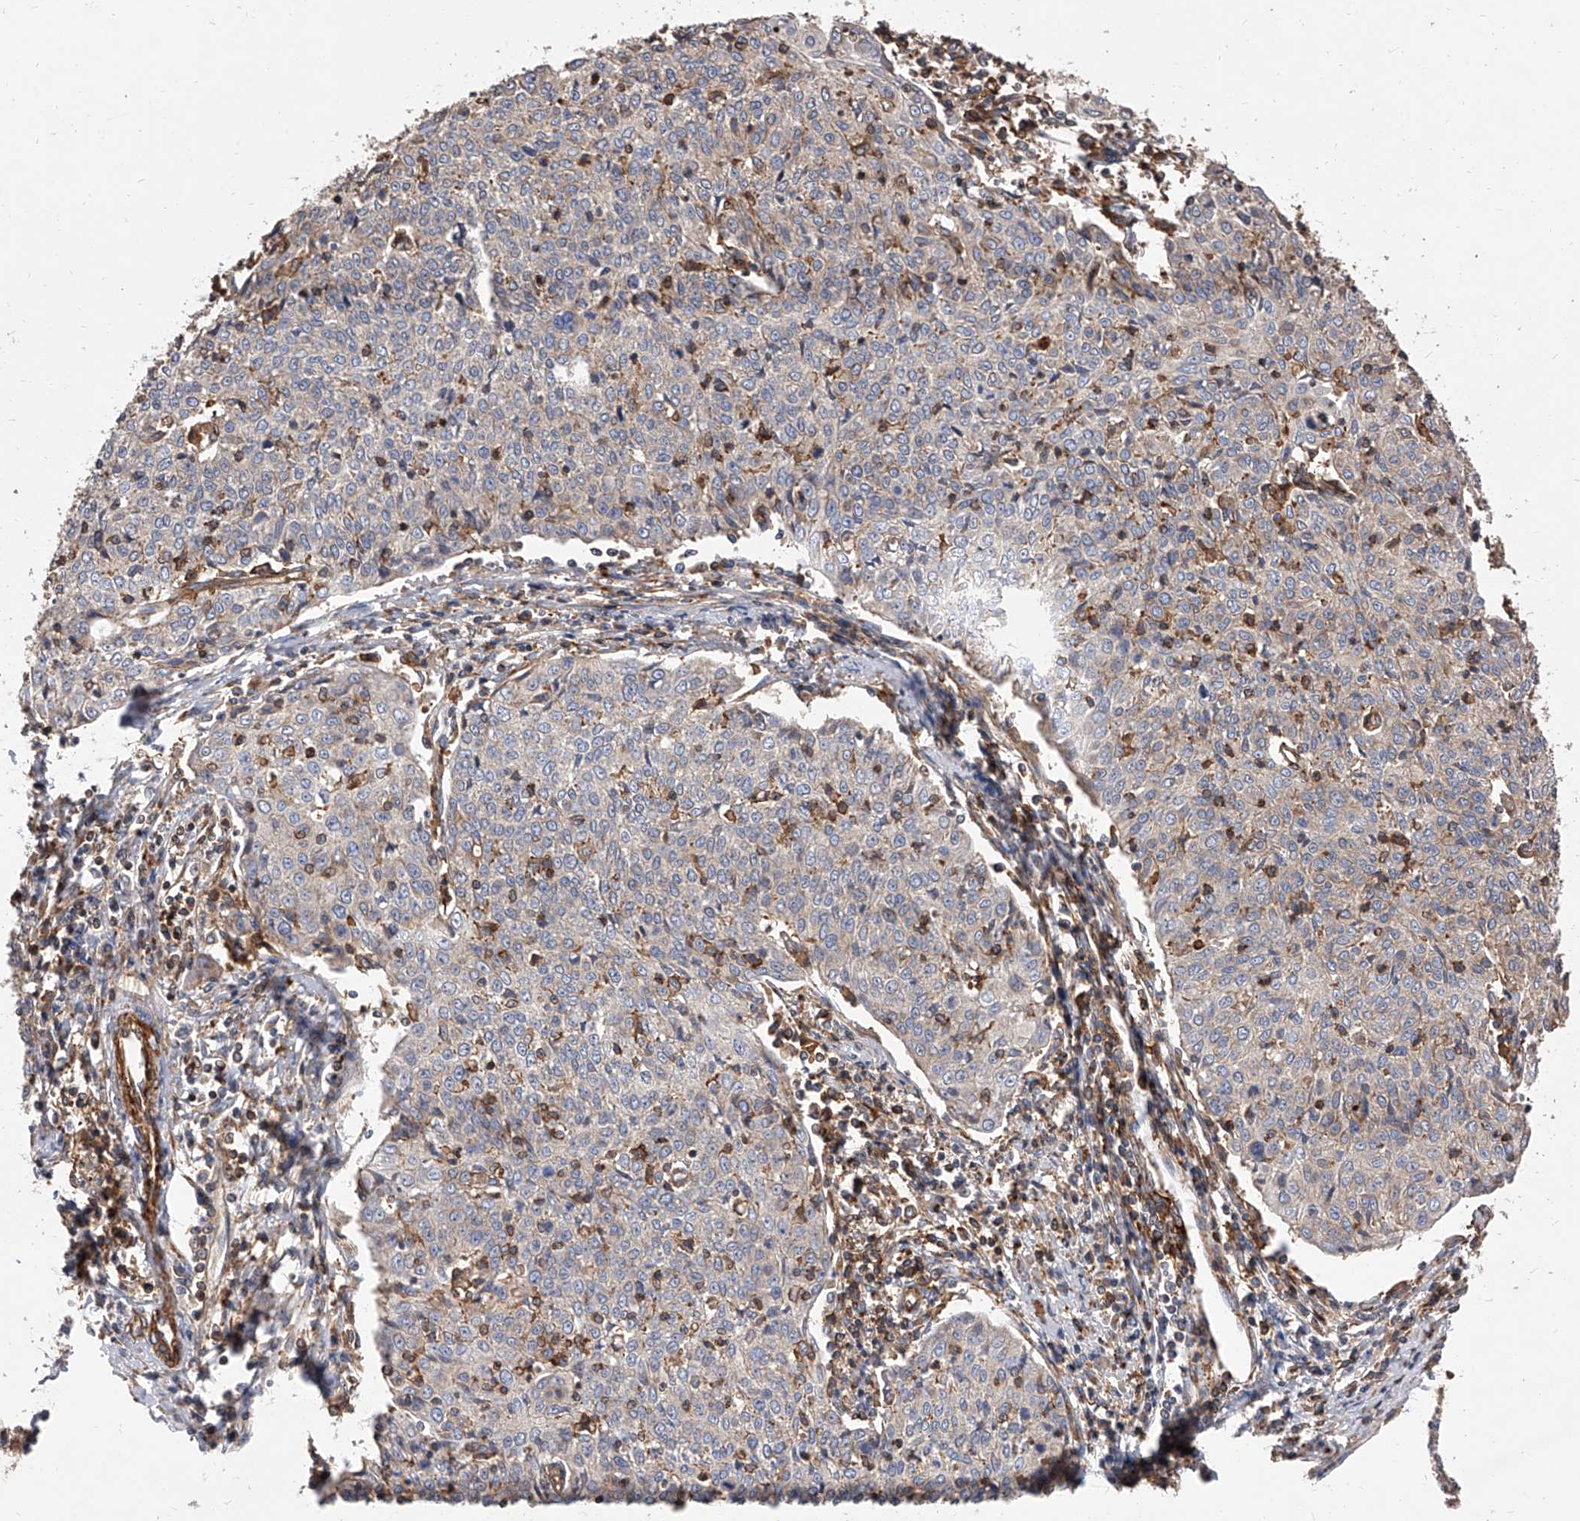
{"staining": {"intensity": "negative", "quantity": "none", "location": "none"}, "tissue": "cervical cancer", "cell_type": "Tumor cells", "image_type": "cancer", "snomed": [{"axis": "morphology", "description": "Squamous cell carcinoma, NOS"}, {"axis": "topography", "description": "Cervix"}], "caption": "Image shows no protein positivity in tumor cells of cervical squamous cell carcinoma tissue.", "gene": "PISD", "patient": {"sex": "female", "age": 48}}